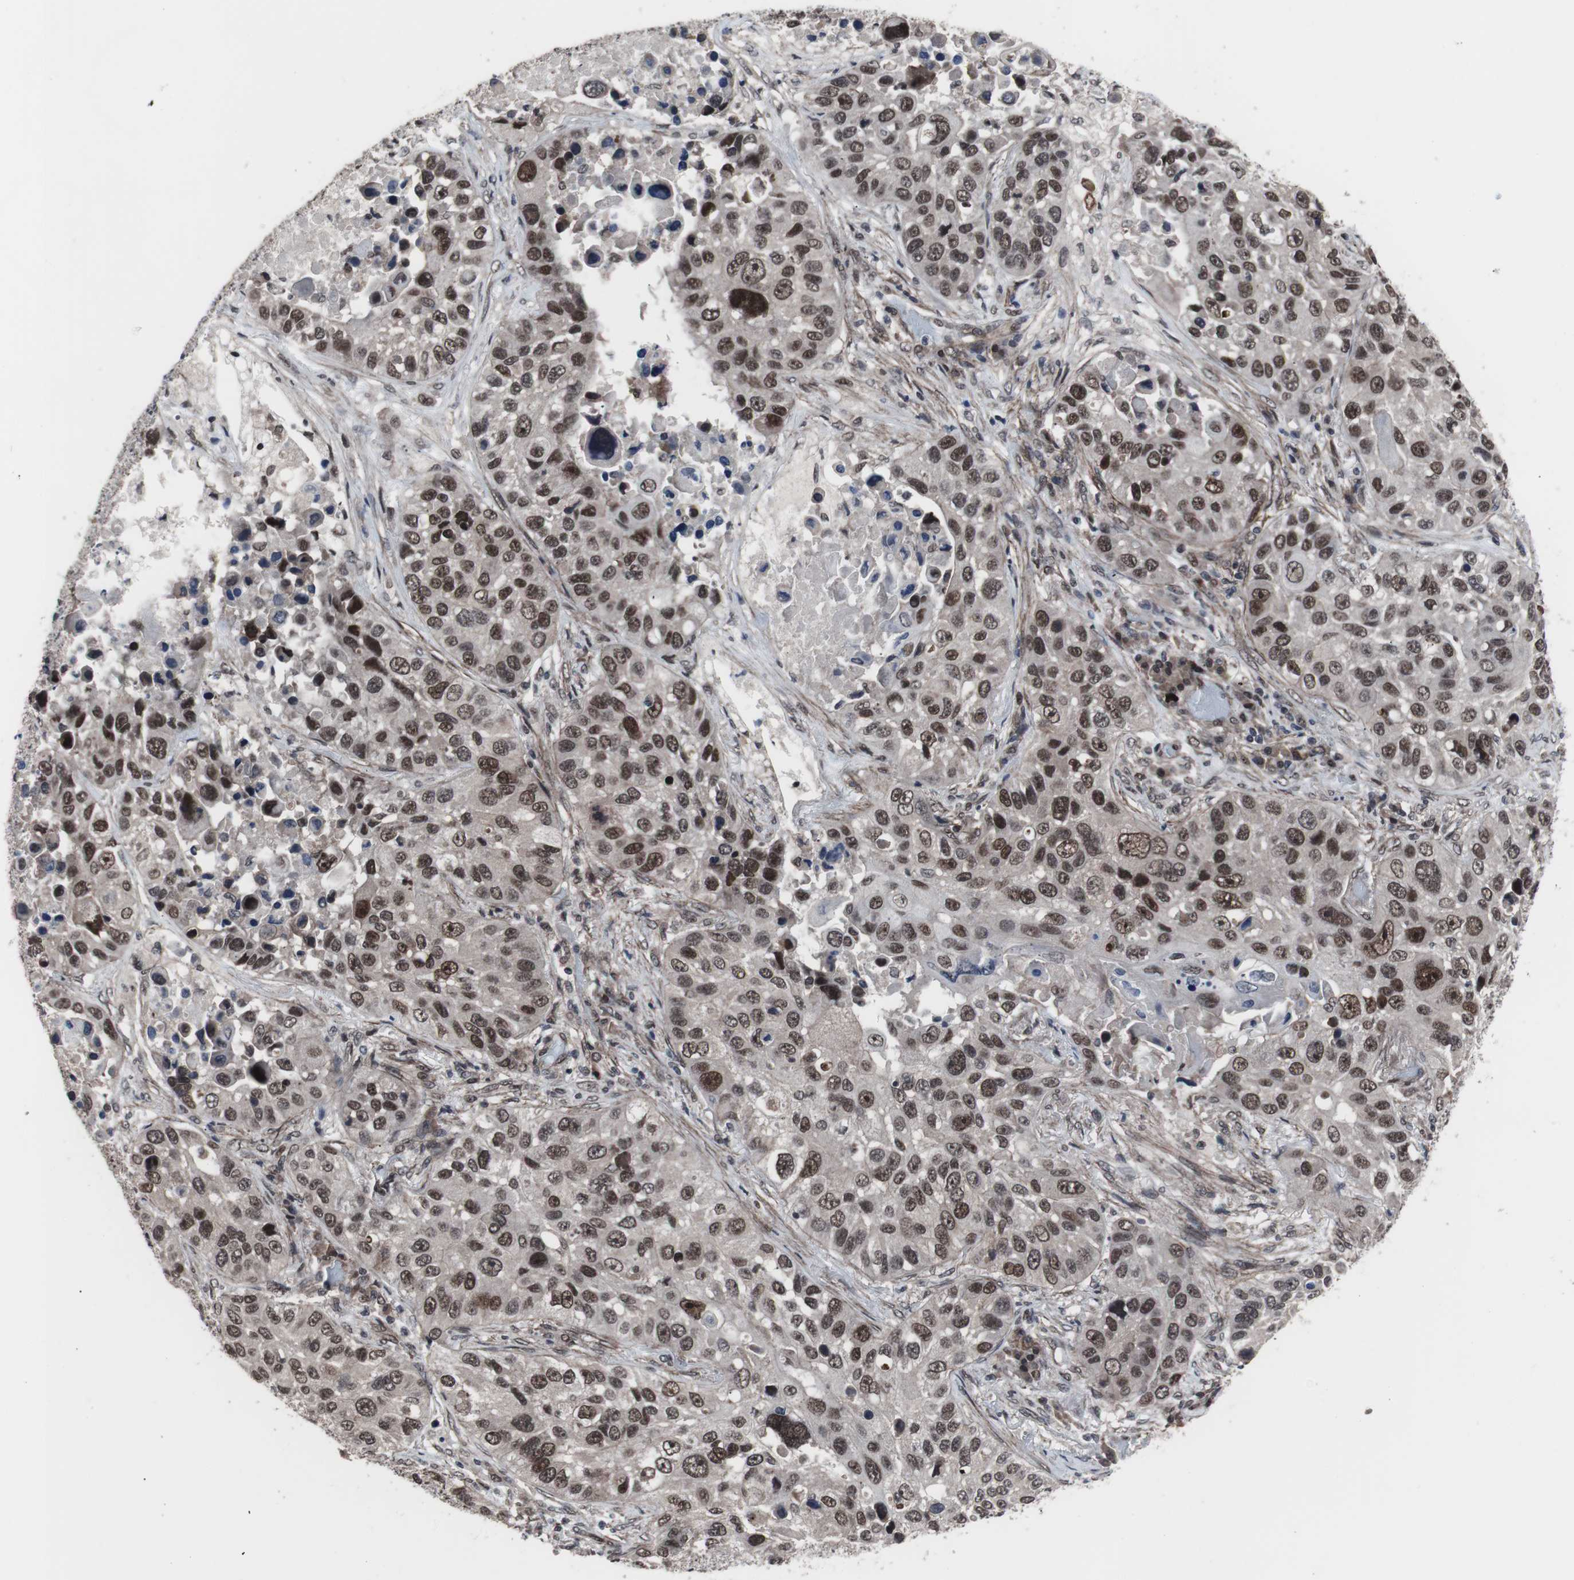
{"staining": {"intensity": "moderate", "quantity": ">75%", "location": "nuclear"}, "tissue": "lung cancer", "cell_type": "Tumor cells", "image_type": "cancer", "snomed": [{"axis": "morphology", "description": "Squamous cell carcinoma, NOS"}, {"axis": "topography", "description": "Lung"}], "caption": "Protein staining of lung cancer (squamous cell carcinoma) tissue exhibits moderate nuclear expression in approximately >75% of tumor cells.", "gene": "GTF2F2", "patient": {"sex": "male", "age": 57}}